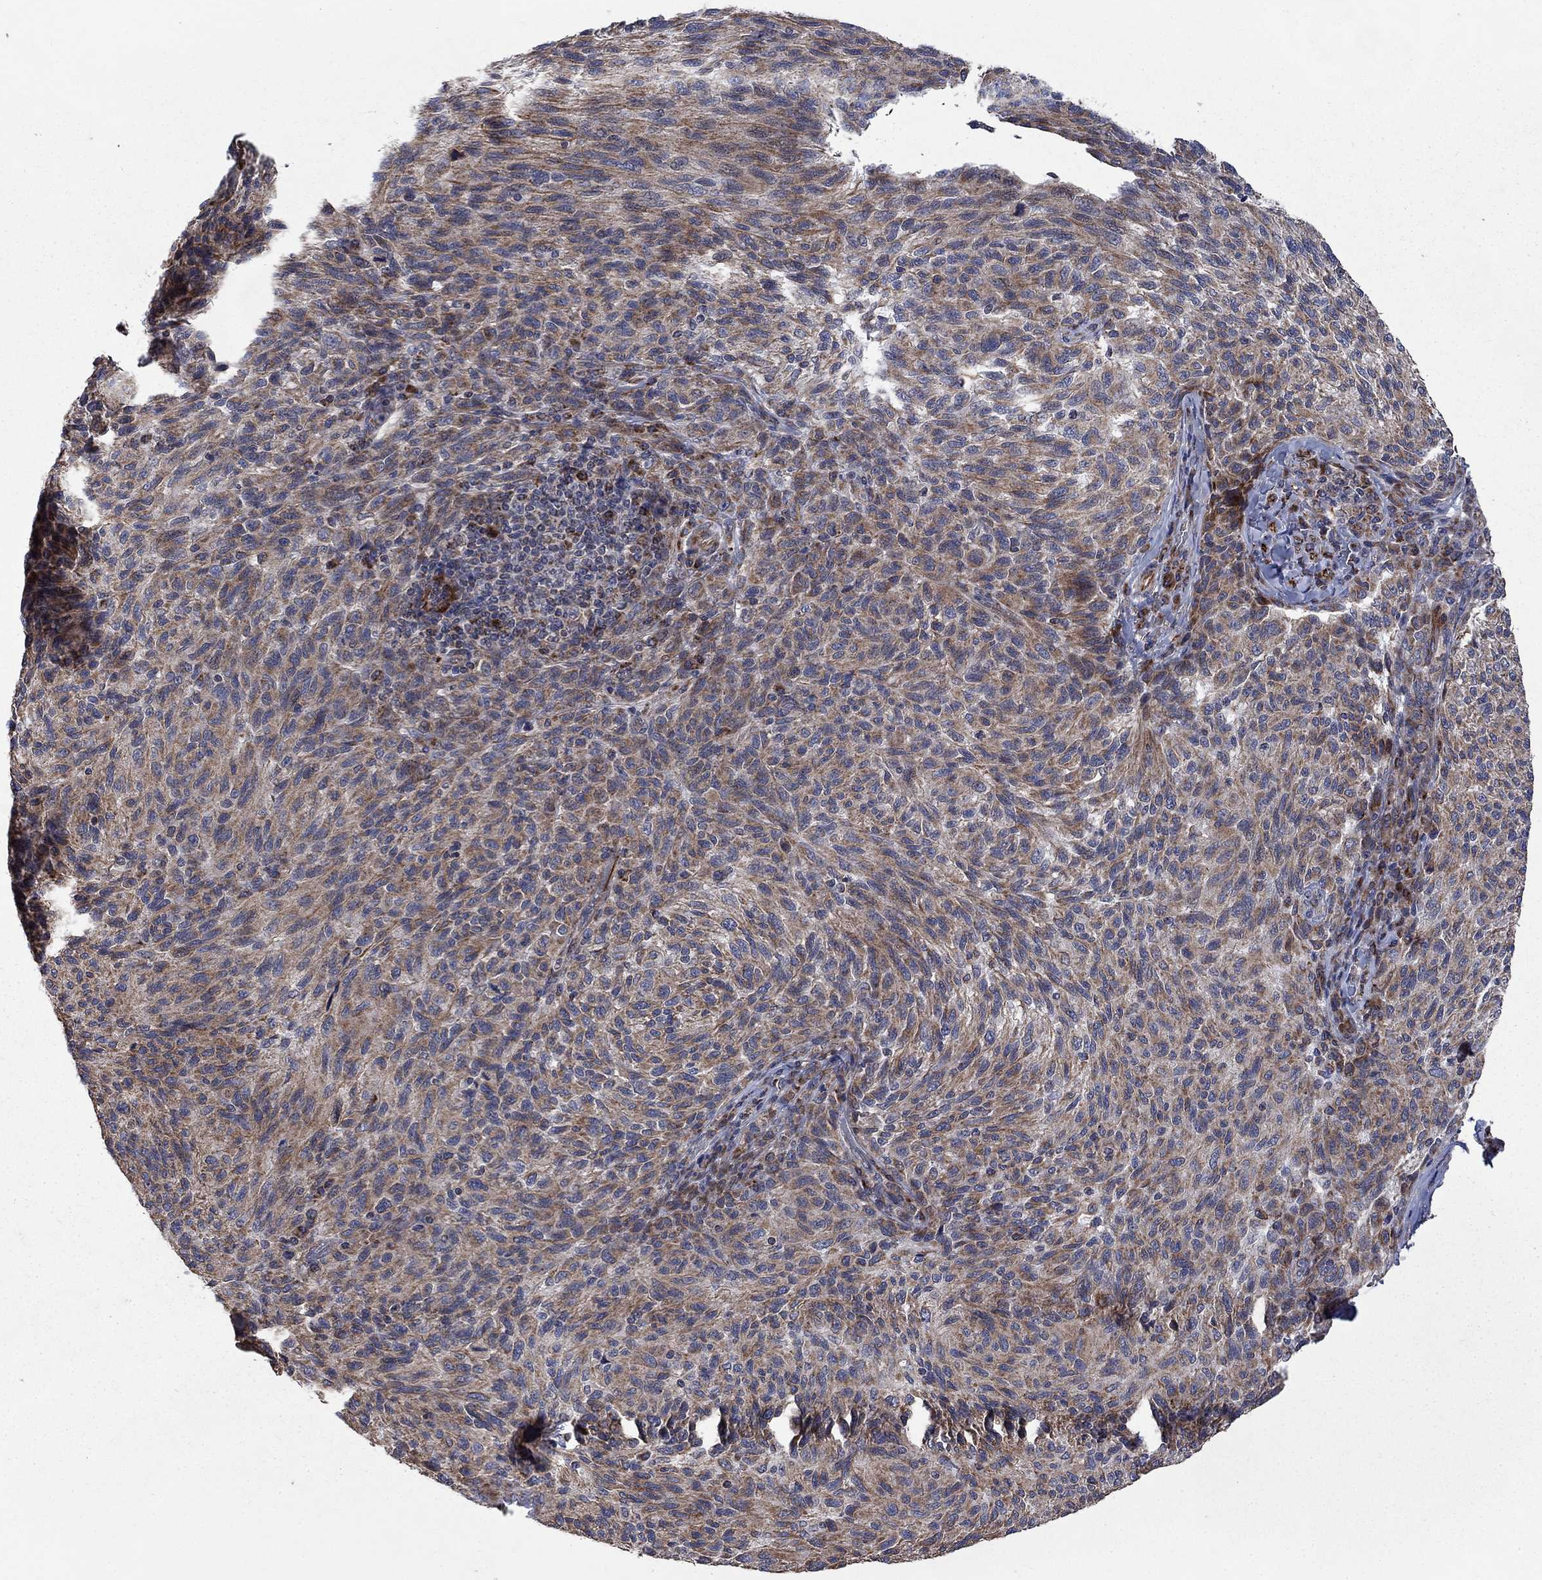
{"staining": {"intensity": "moderate", "quantity": ">75%", "location": "cytoplasmic/membranous"}, "tissue": "melanoma", "cell_type": "Tumor cells", "image_type": "cancer", "snomed": [{"axis": "morphology", "description": "Malignant melanoma, NOS"}, {"axis": "topography", "description": "Skin"}], "caption": "IHC photomicrograph of neoplastic tissue: human malignant melanoma stained using immunohistochemistry (IHC) displays medium levels of moderate protein expression localized specifically in the cytoplasmic/membranous of tumor cells, appearing as a cytoplasmic/membranous brown color.", "gene": "NDUFC1", "patient": {"sex": "female", "age": 73}}